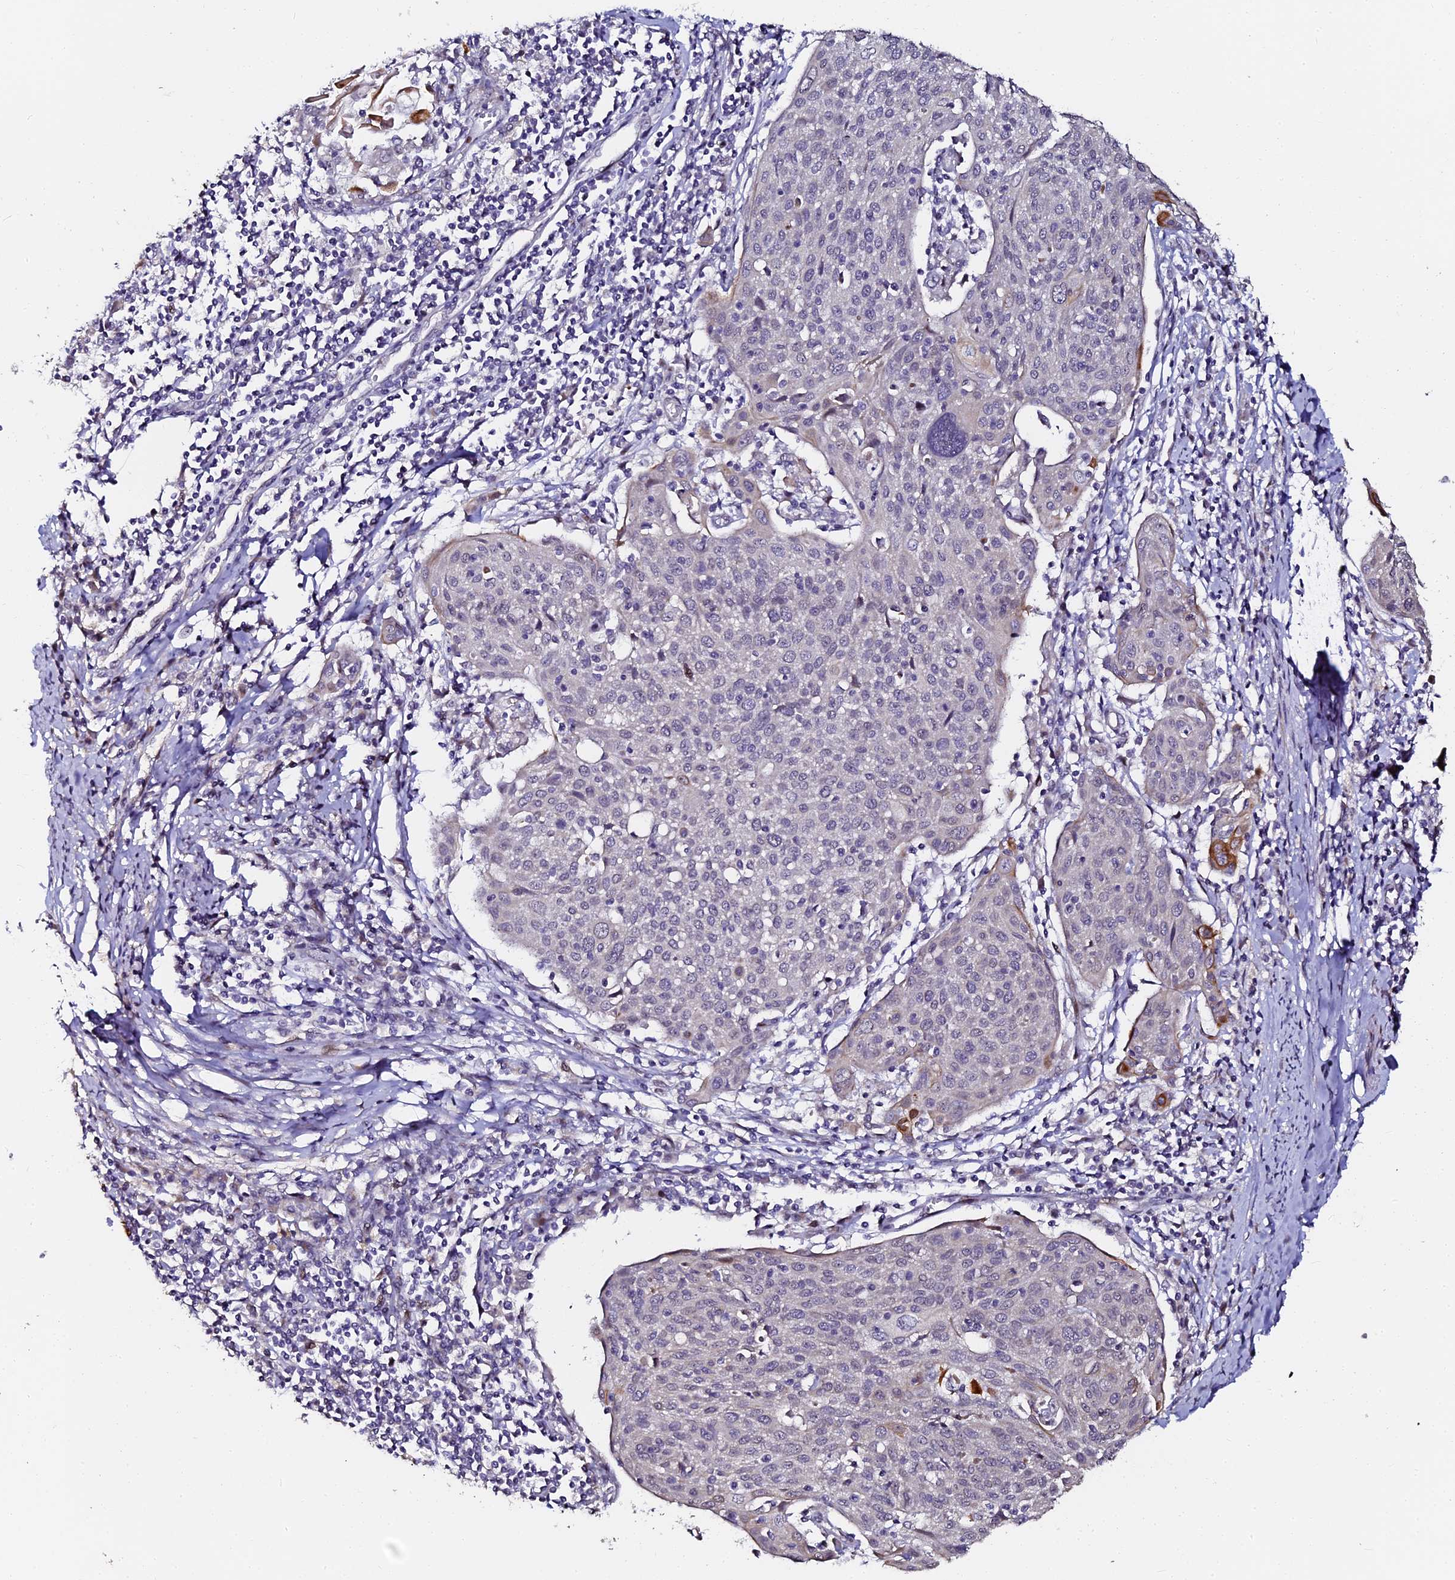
{"staining": {"intensity": "negative", "quantity": "none", "location": "none"}, "tissue": "cervical cancer", "cell_type": "Tumor cells", "image_type": "cancer", "snomed": [{"axis": "morphology", "description": "Squamous cell carcinoma, NOS"}, {"axis": "topography", "description": "Cervix"}], "caption": "Protein analysis of cervical cancer (squamous cell carcinoma) reveals no significant expression in tumor cells.", "gene": "GPN3", "patient": {"sex": "female", "age": 67}}